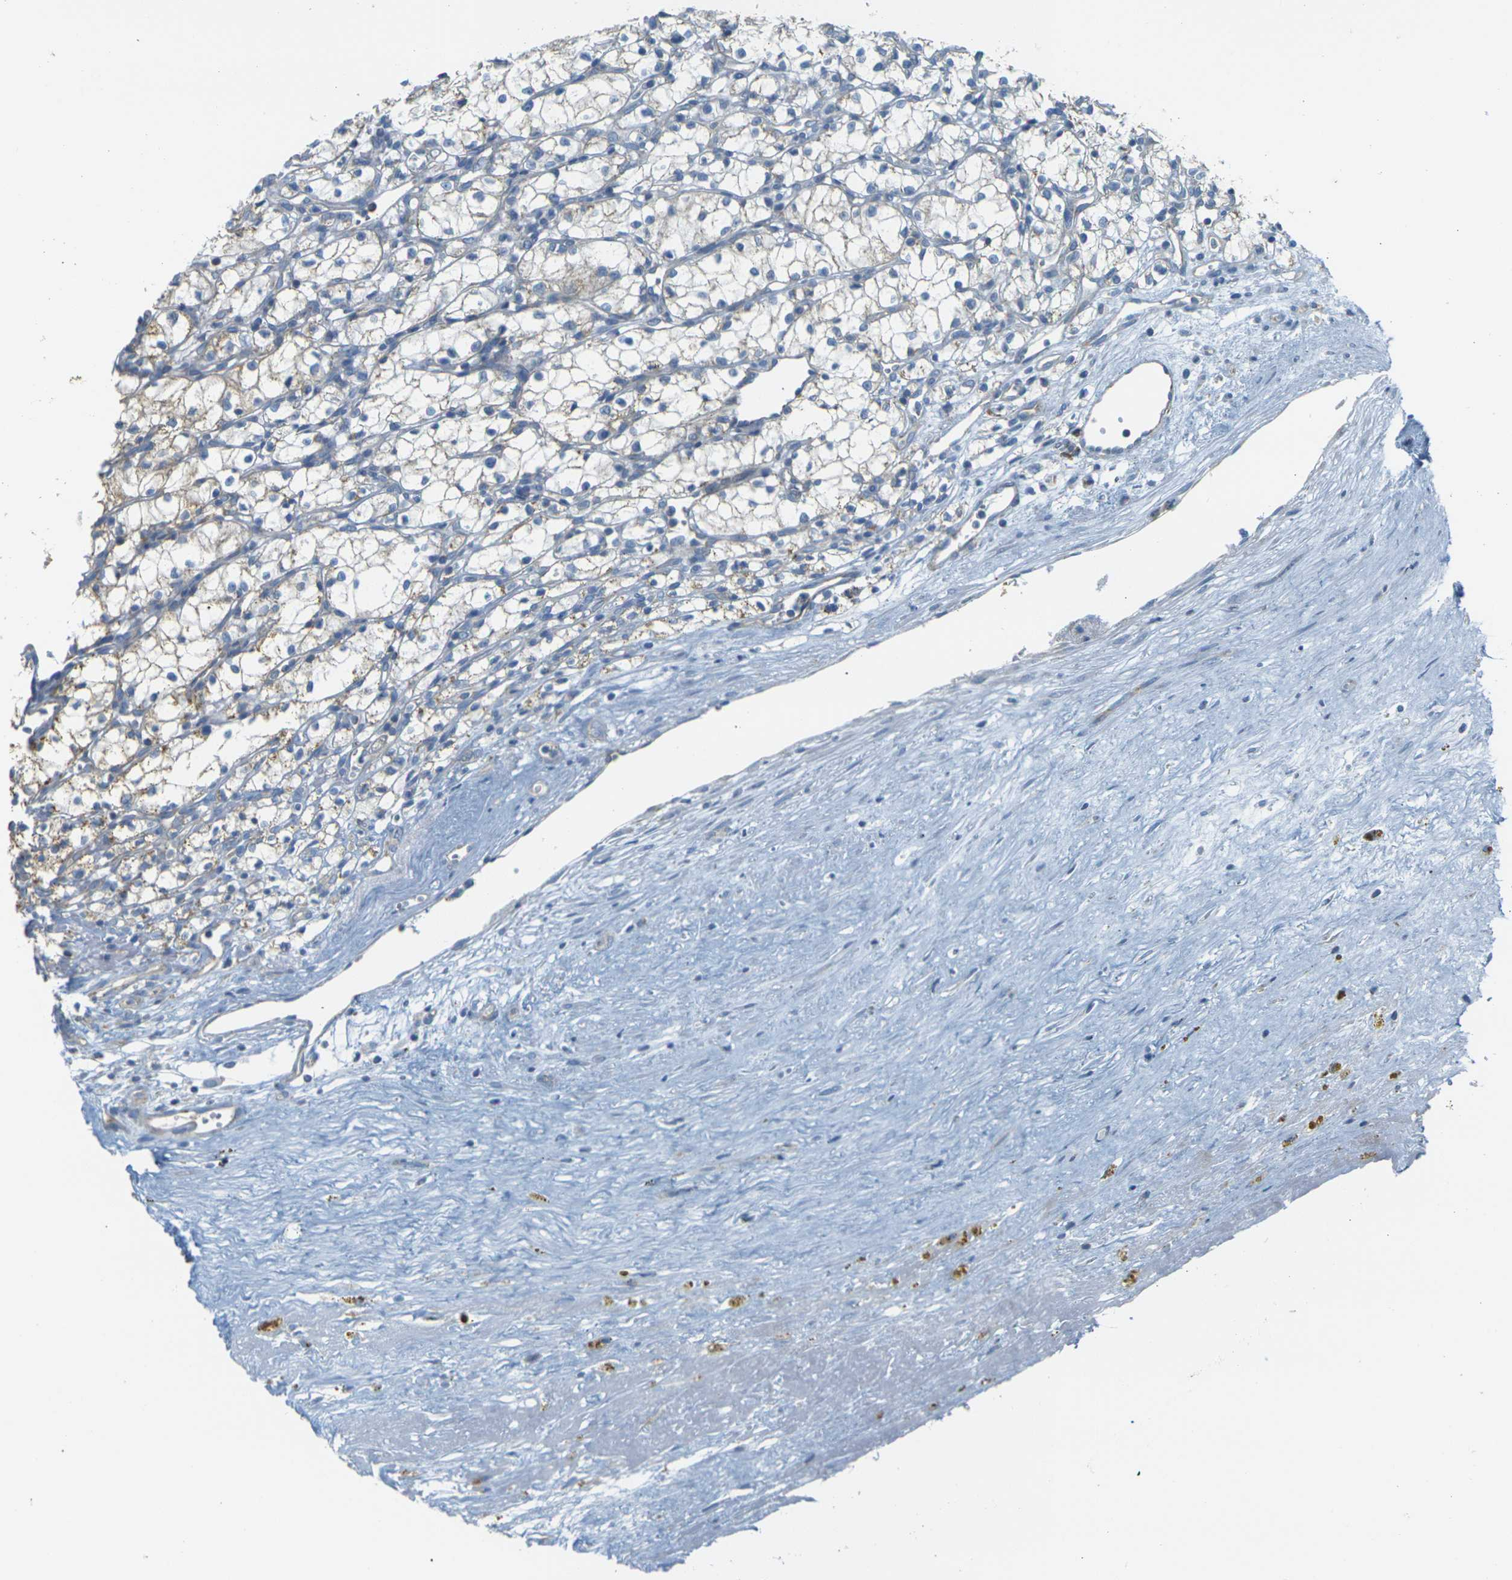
{"staining": {"intensity": "negative", "quantity": "none", "location": "none"}, "tissue": "renal cancer", "cell_type": "Tumor cells", "image_type": "cancer", "snomed": [{"axis": "morphology", "description": "Normal tissue, NOS"}, {"axis": "morphology", "description": "Adenocarcinoma, NOS"}, {"axis": "topography", "description": "Kidney"}], "caption": "This is an immunohistochemistry histopathology image of renal cancer (adenocarcinoma). There is no staining in tumor cells.", "gene": "PARD6B", "patient": {"sex": "male", "age": 59}}